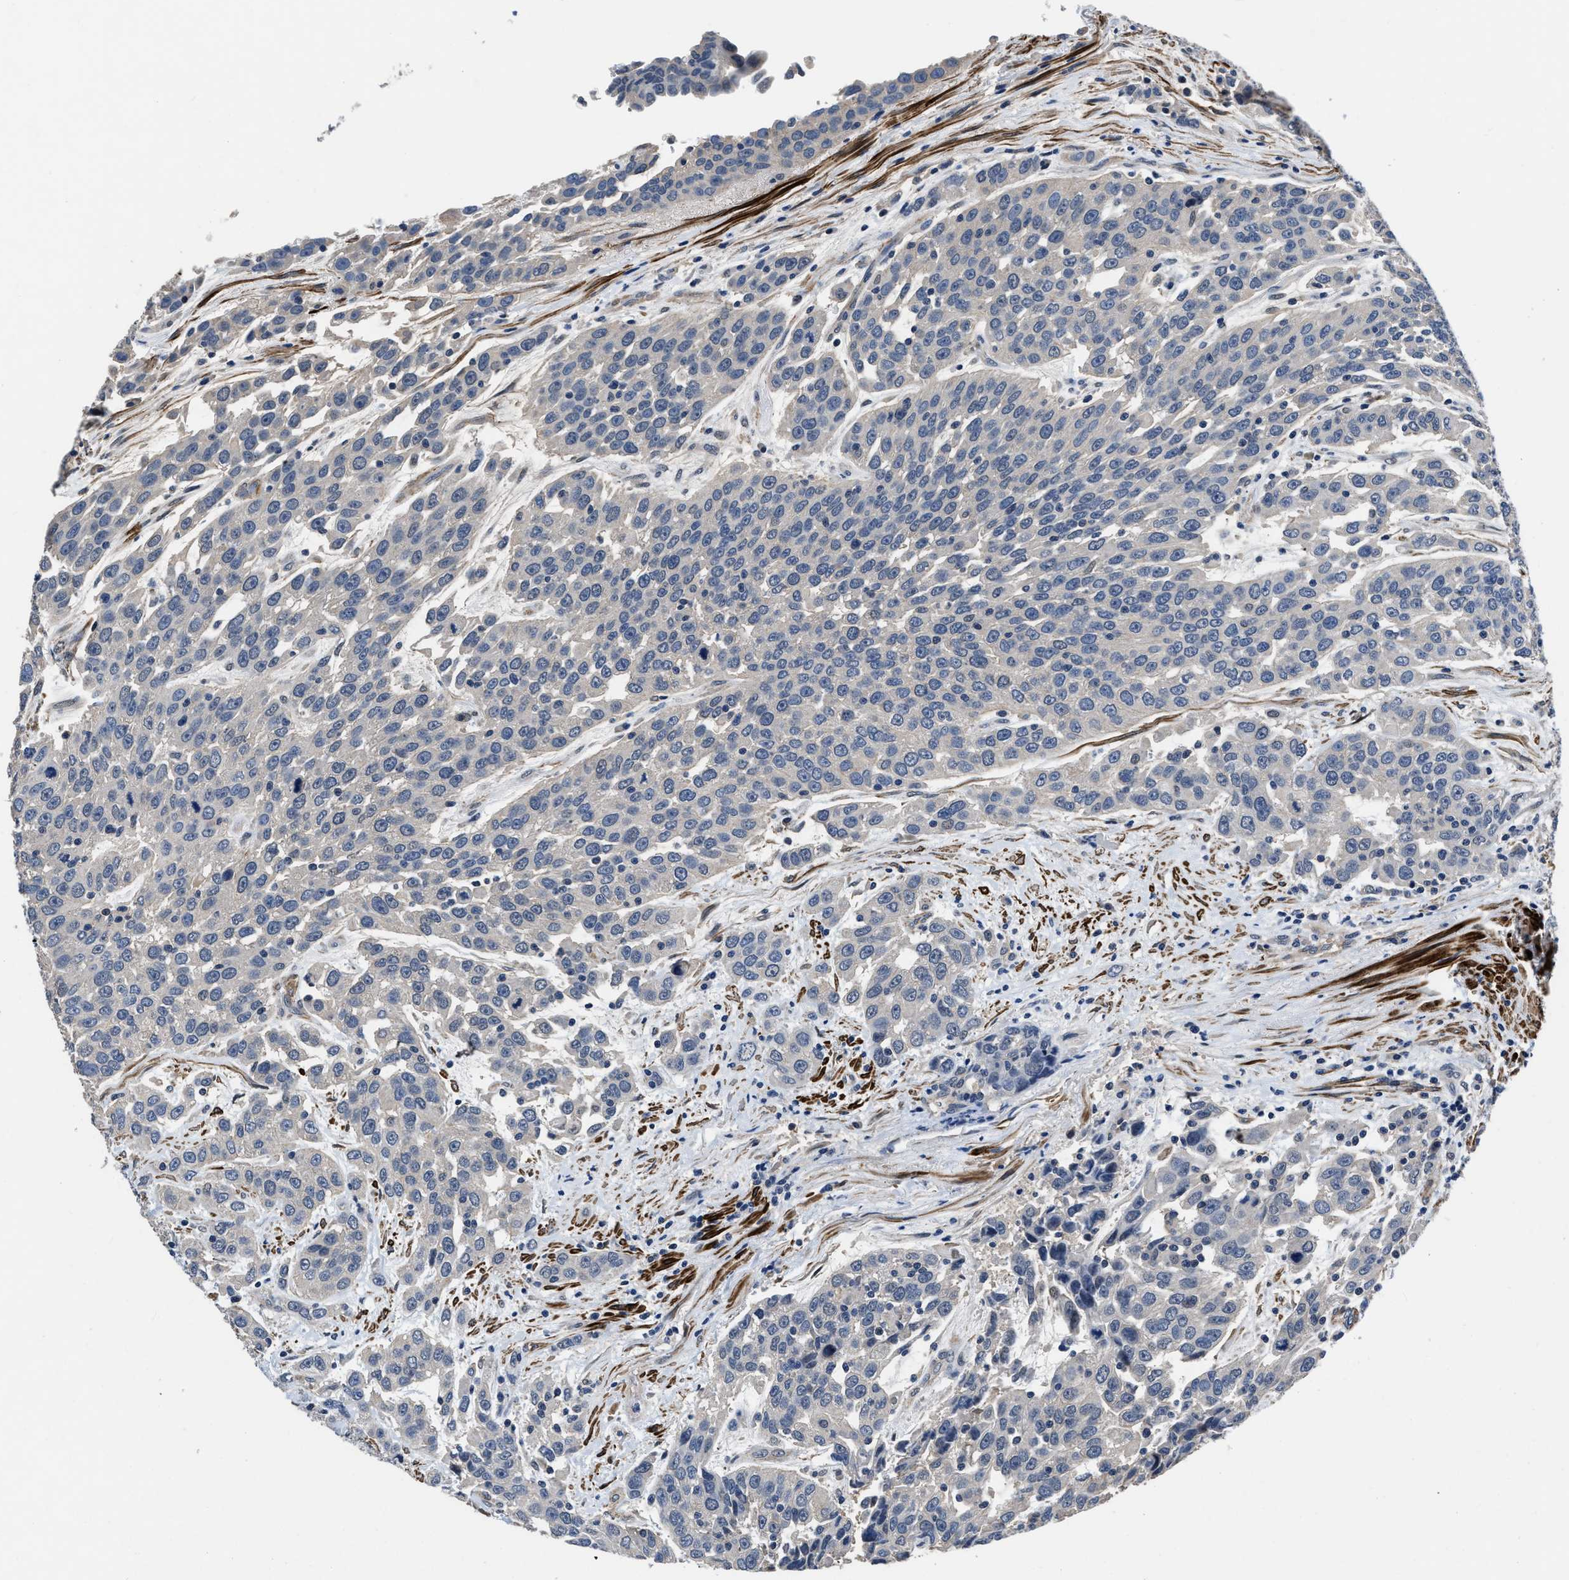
{"staining": {"intensity": "negative", "quantity": "none", "location": "none"}, "tissue": "urothelial cancer", "cell_type": "Tumor cells", "image_type": "cancer", "snomed": [{"axis": "morphology", "description": "Urothelial carcinoma, High grade"}, {"axis": "topography", "description": "Urinary bladder"}], "caption": "Immunohistochemical staining of human urothelial cancer exhibits no significant expression in tumor cells.", "gene": "LANCL2", "patient": {"sex": "female", "age": 80}}